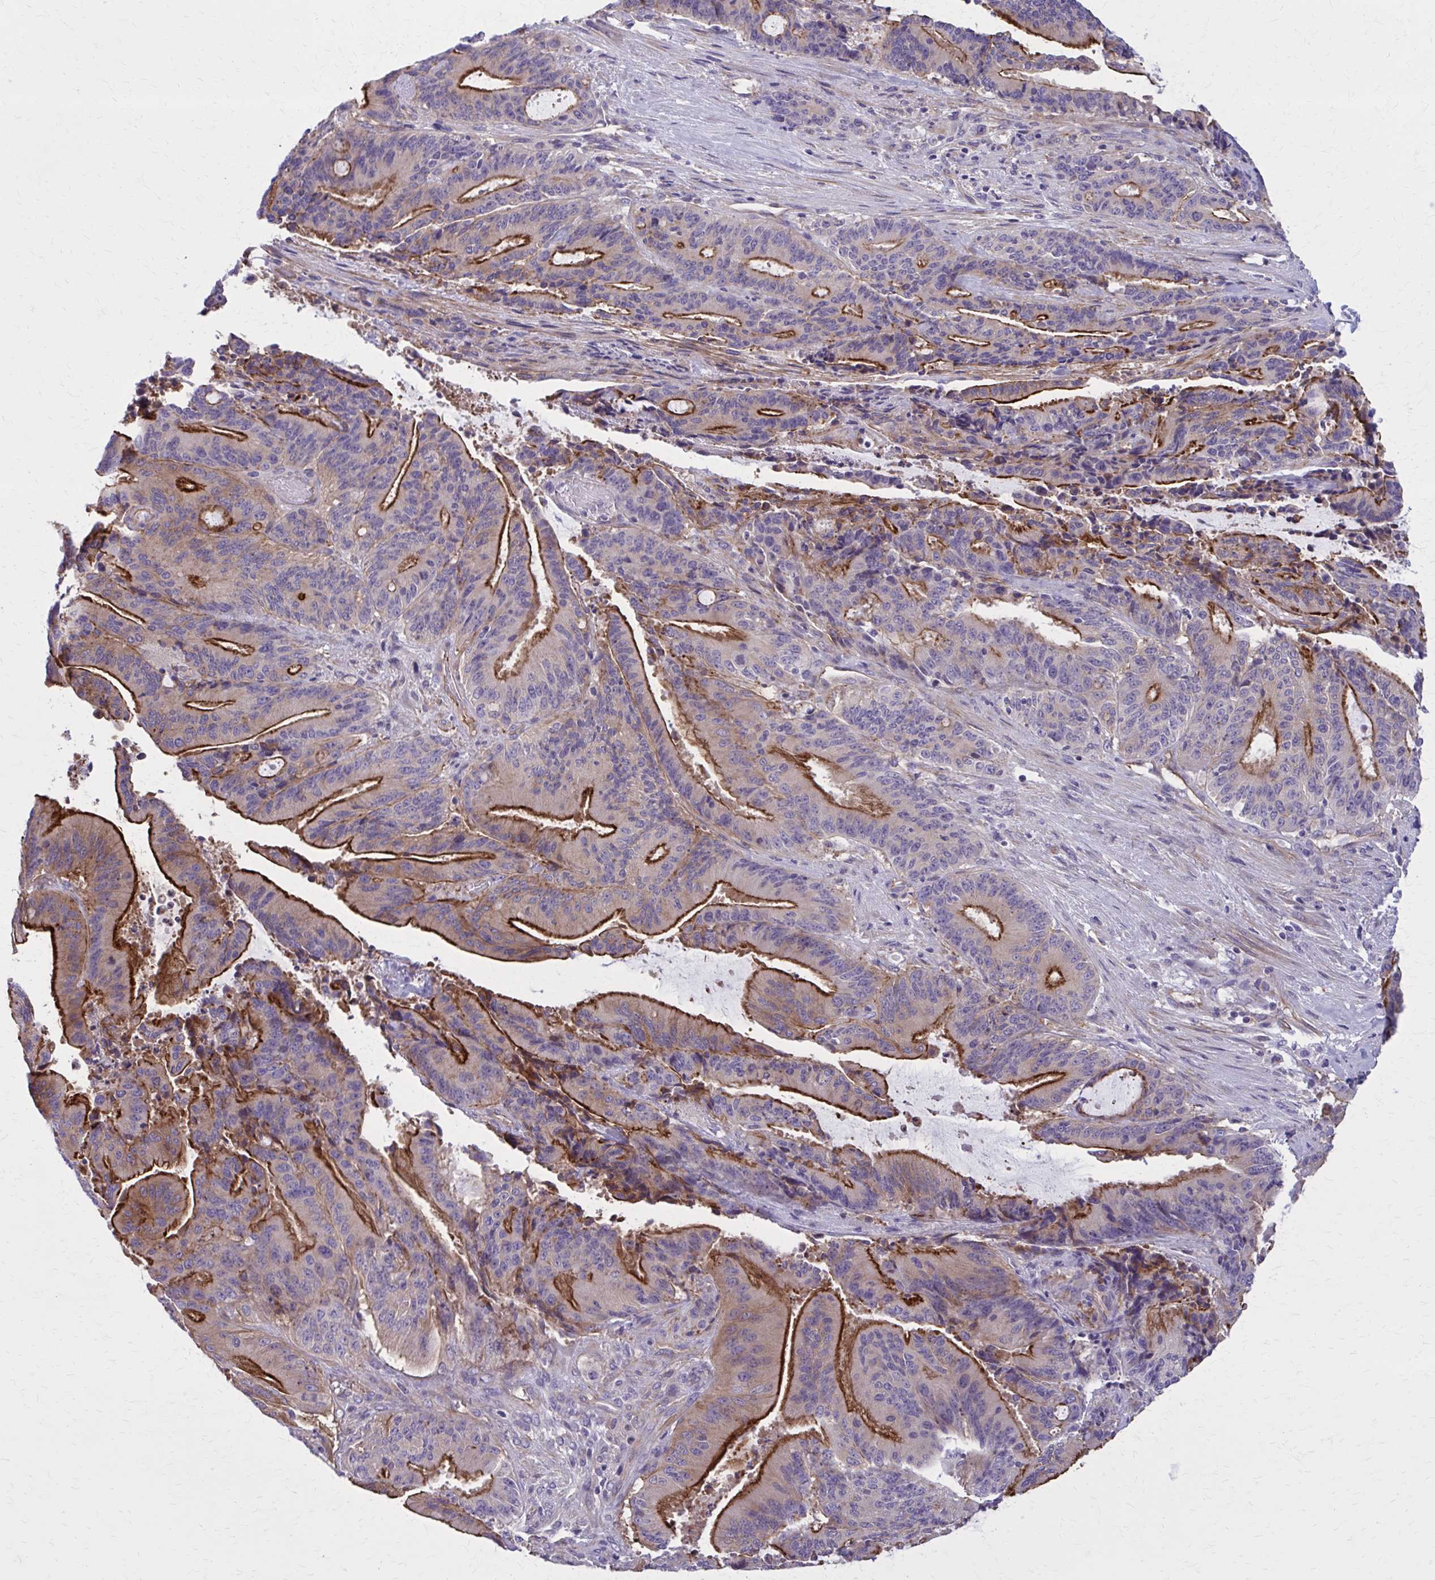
{"staining": {"intensity": "strong", "quantity": "25%-75%", "location": "cytoplasmic/membranous"}, "tissue": "liver cancer", "cell_type": "Tumor cells", "image_type": "cancer", "snomed": [{"axis": "morphology", "description": "Normal tissue, NOS"}, {"axis": "morphology", "description": "Cholangiocarcinoma"}, {"axis": "topography", "description": "Liver"}, {"axis": "topography", "description": "Peripheral nerve tissue"}], "caption": "Immunohistochemical staining of cholangiocarcinoma (liver) shows high levels of strong cytoplasmic/membranous expression in approximately 25%-75% of tumor cells.", "gene": "ZDHHC7", "patient": {"sex": "female", "age": 73}}